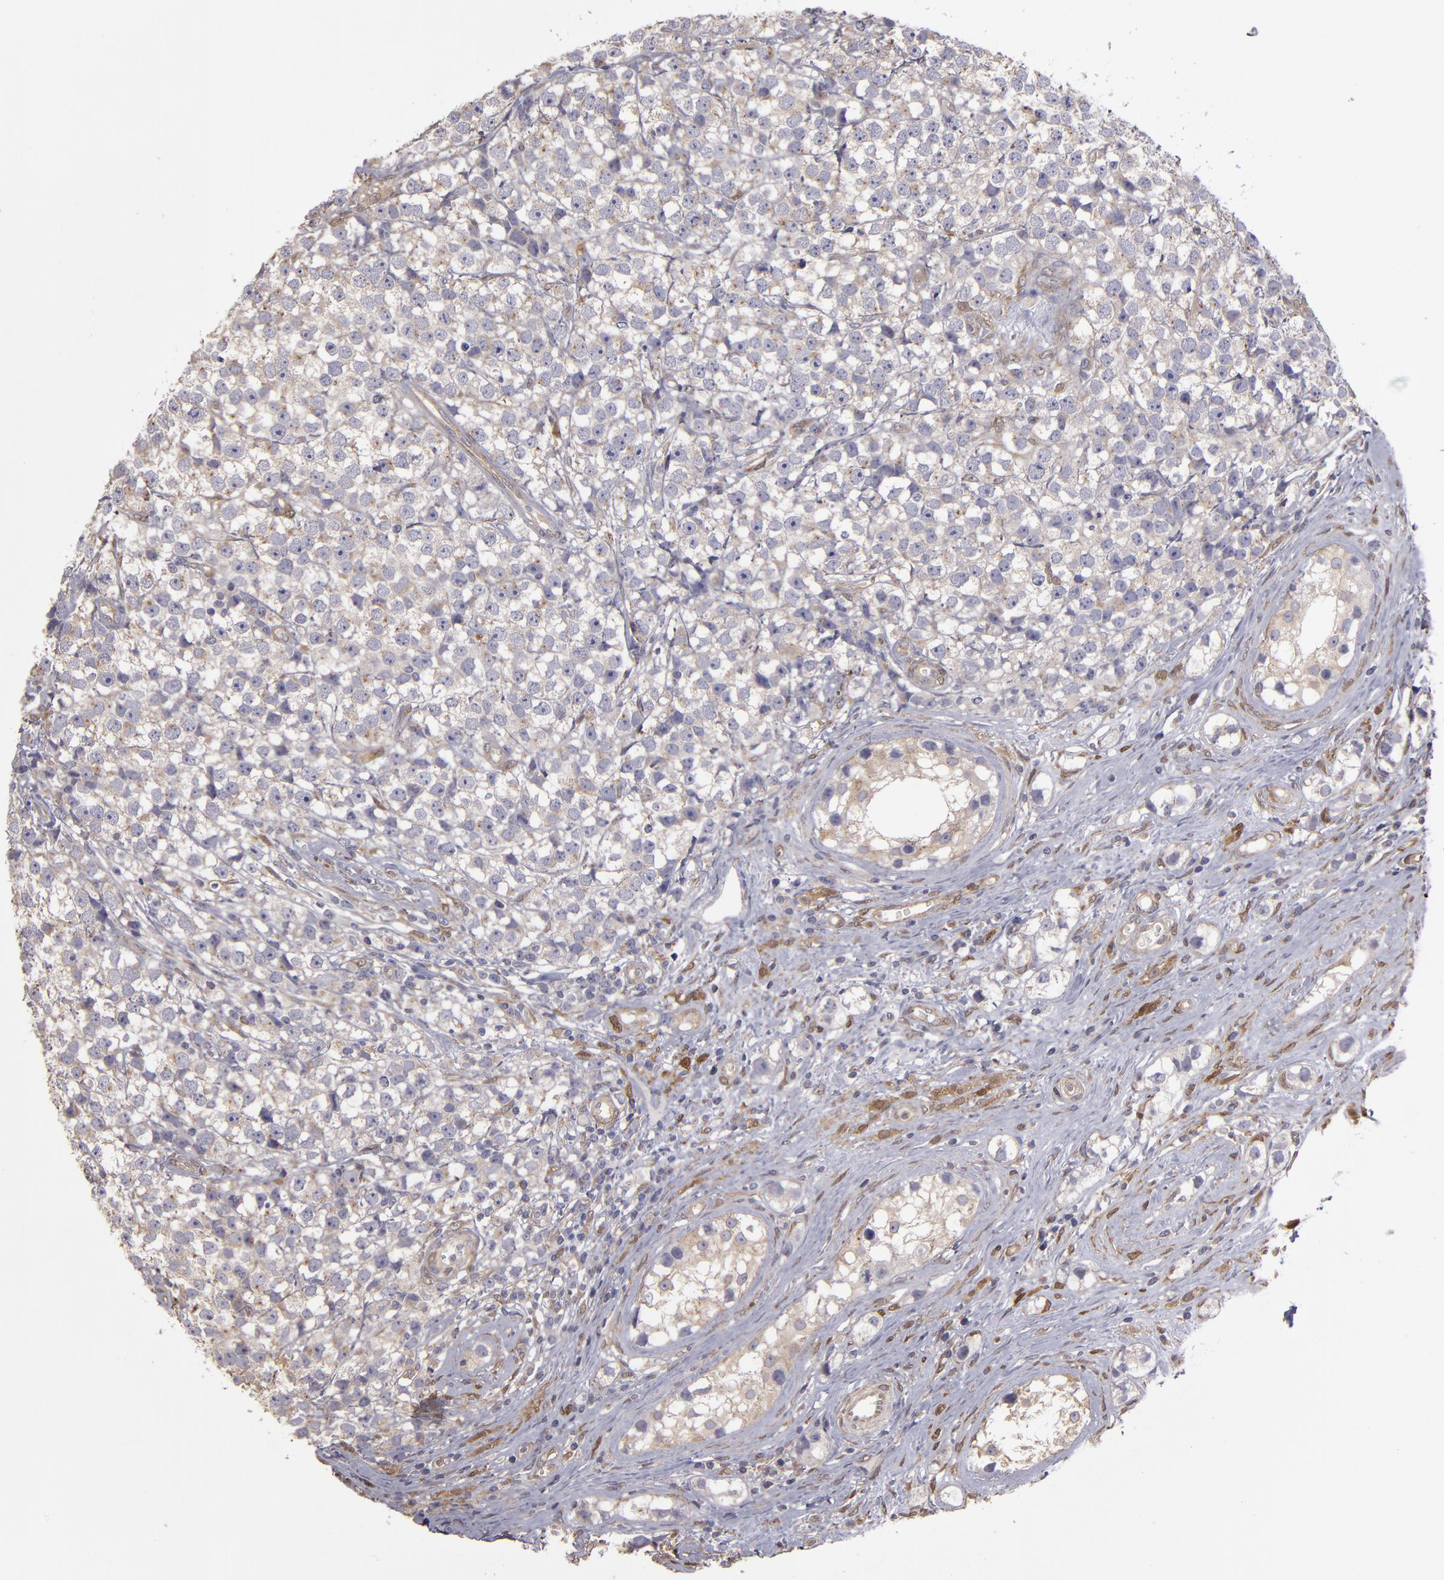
{"staining": {"intensity": "weak", "quantity": ">75%", "location": "cytoplasmic/membranous"}, "tissue": "testis cancer", "cell_type": "Tumor cells", "image_type": "cancer", "snomed": [{"axis": "morphology", "description": "Seminoma, NOS"}, {"axis": "topography", "description": "Testis"}], "caption": "Brown immunohistochemical staining in human seminoma (testis) demonstrates weak cytoplasmic/membranous staining in approximately >75% of tumor cells.", "gene": "NDRG2", "patient": {"sex": "male", "age": 25}}